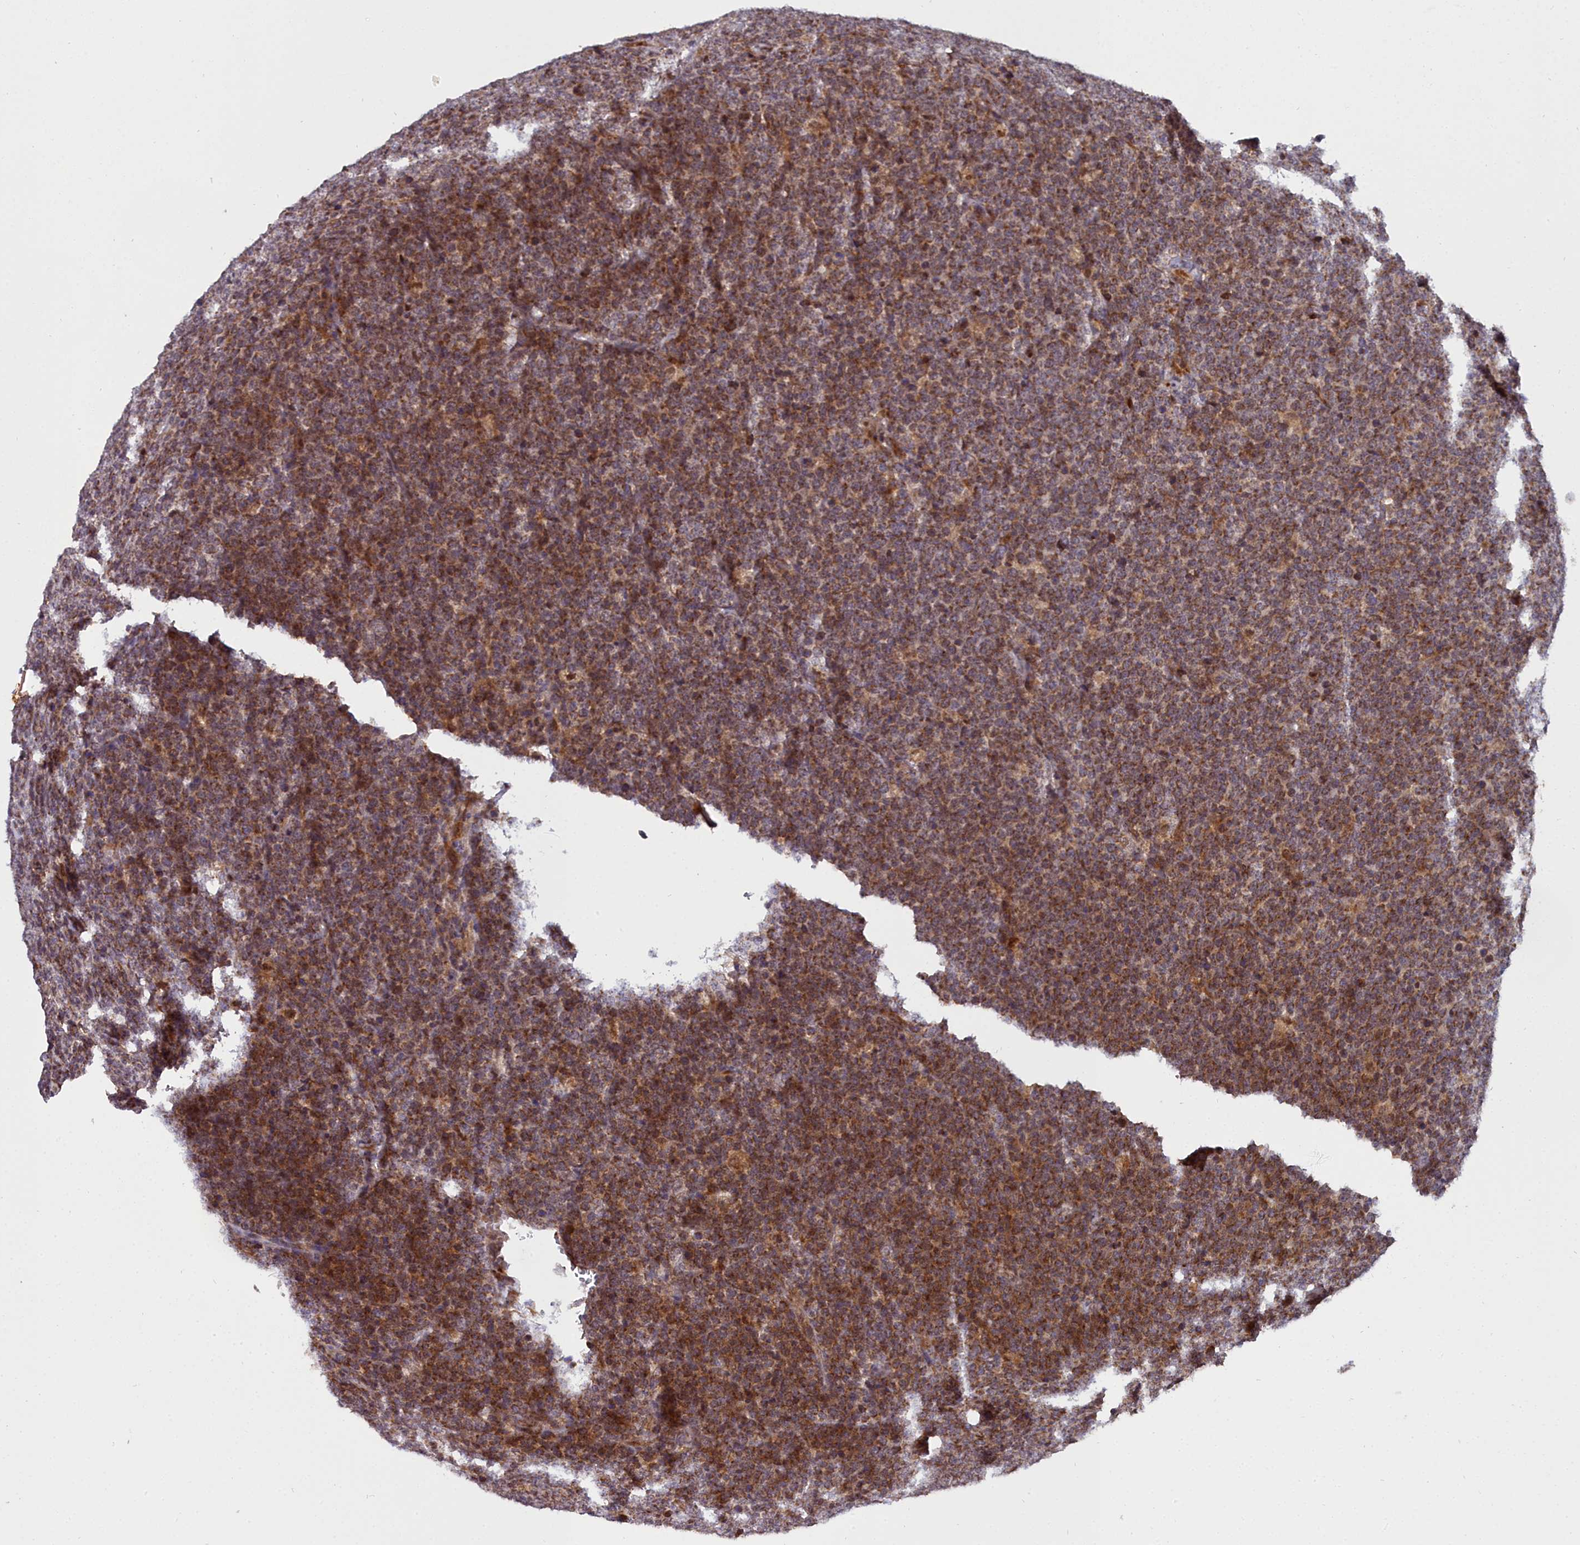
{"staining": {"intensity": "strong", "quantity": "25%-75%", "location": "cytoplasmic/membranous"}, "tissue": "lymphoma", "cell_type": "Tumor cells", "image_type": "cancer", "snomed": [{"axis": "morphology", "description": "Malignant lymphoma, non-Hodgkin's type, High grade"}, {"axis": "topography", "description": "Small intestine"}], "caption": "This is an image of immunohistochemistry (IHC) staining of high-grade malignant lymphoma, non-Hodgkin's type, which shows strong positivity in the cytoplasmic/membranous of tumor cells.", "gene": "MRPS11", "patient": {"sex": "male", "age": 8}}